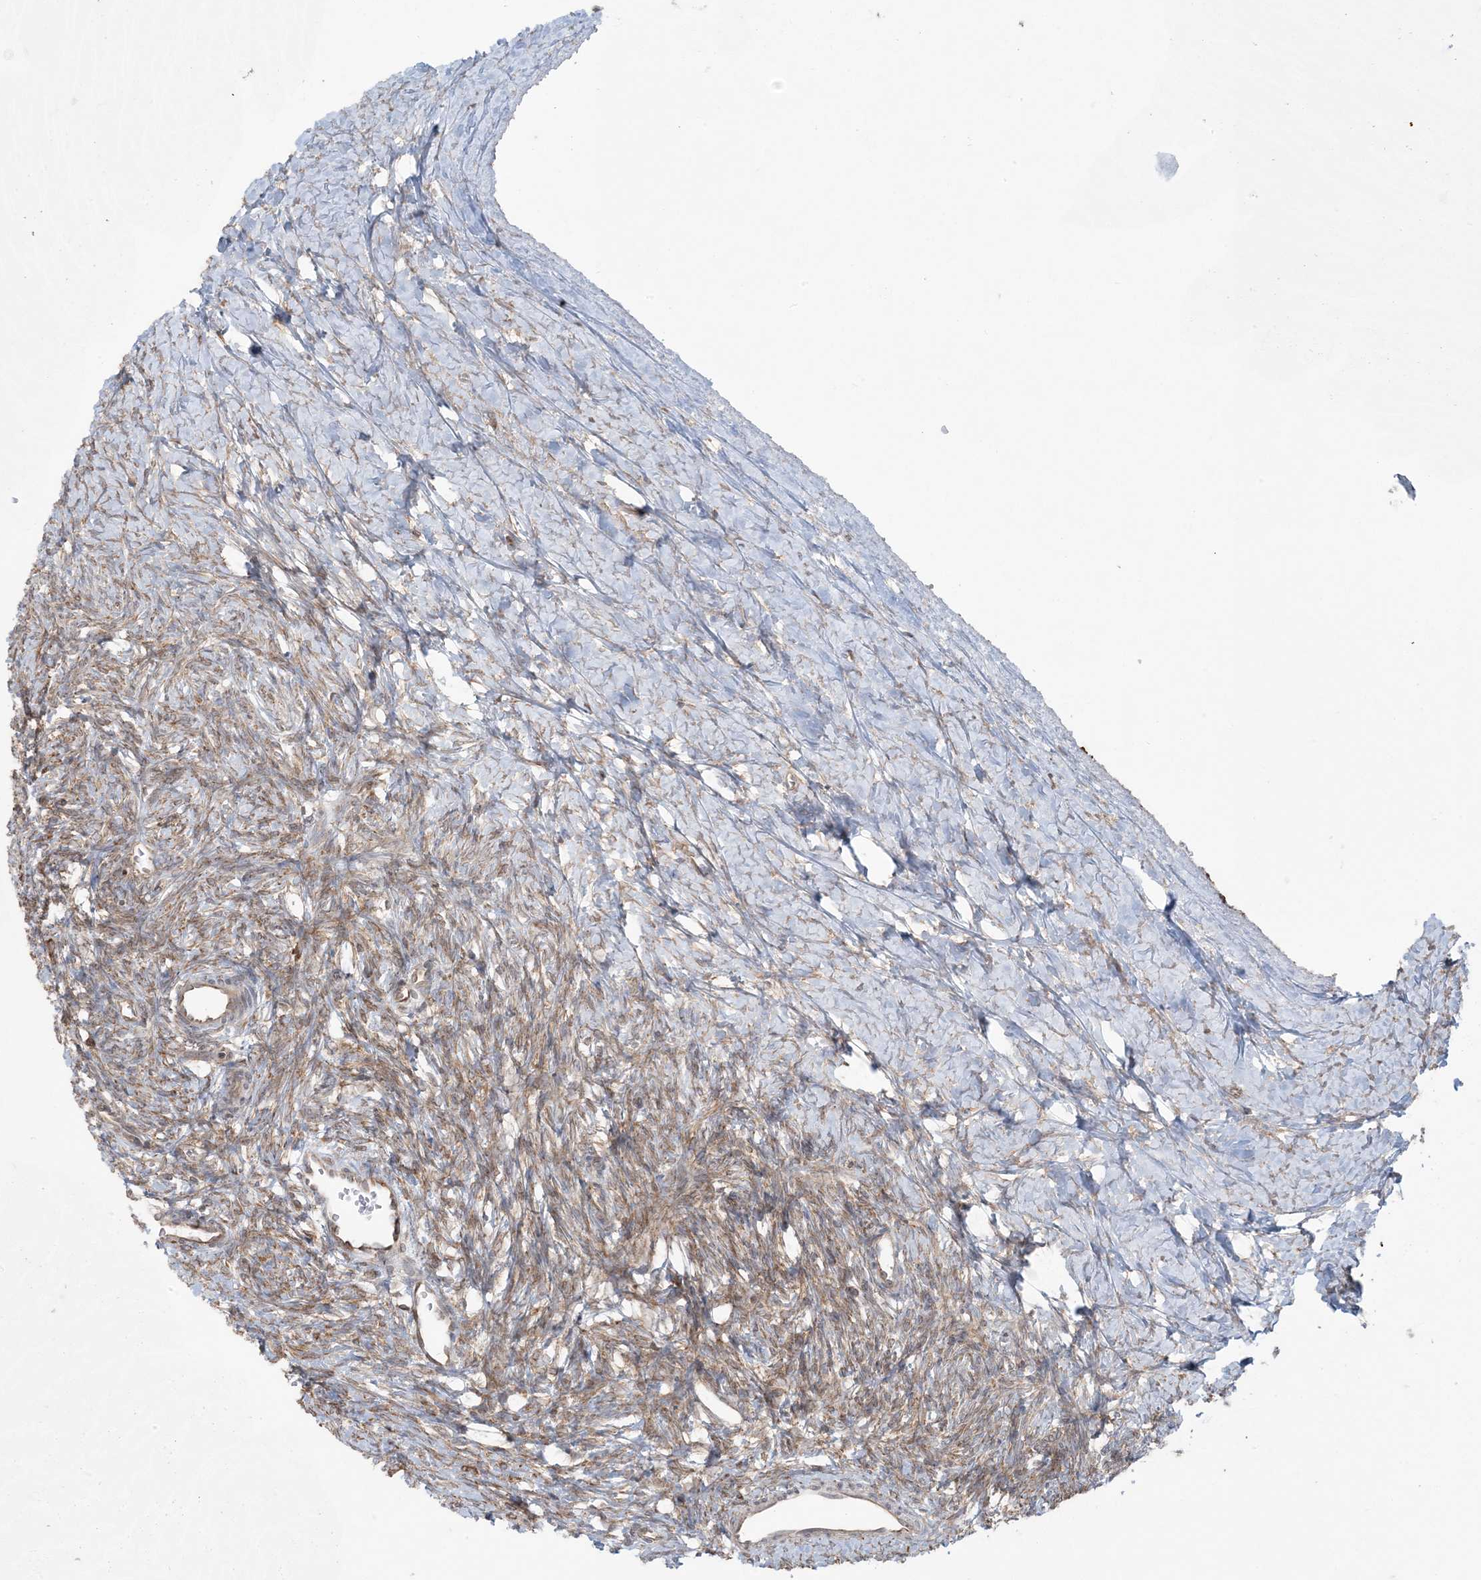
{"staining": {"intensity": "weak", "quantity": ">75%", "location": "cytoplasmic/membranous"}, "tissue": "ovary", "cell_type": "Ovarian stroma cells", "image_type": "normal", "snomed": [{"axis": "morphology", "description": "Normal tissue, NOS"}, {"axis": "morphology", "description": "Developmental malformation"}, {"axis": "topography", "description": "Ovary"}], "caption": "A low amount of weak cytoplasmic/membranous expression is identified in approximately >75% of ovarian stroma cells in normal ovary.", "gene": "UBXN4", "patient": {"sex": "female", "age": 39}}